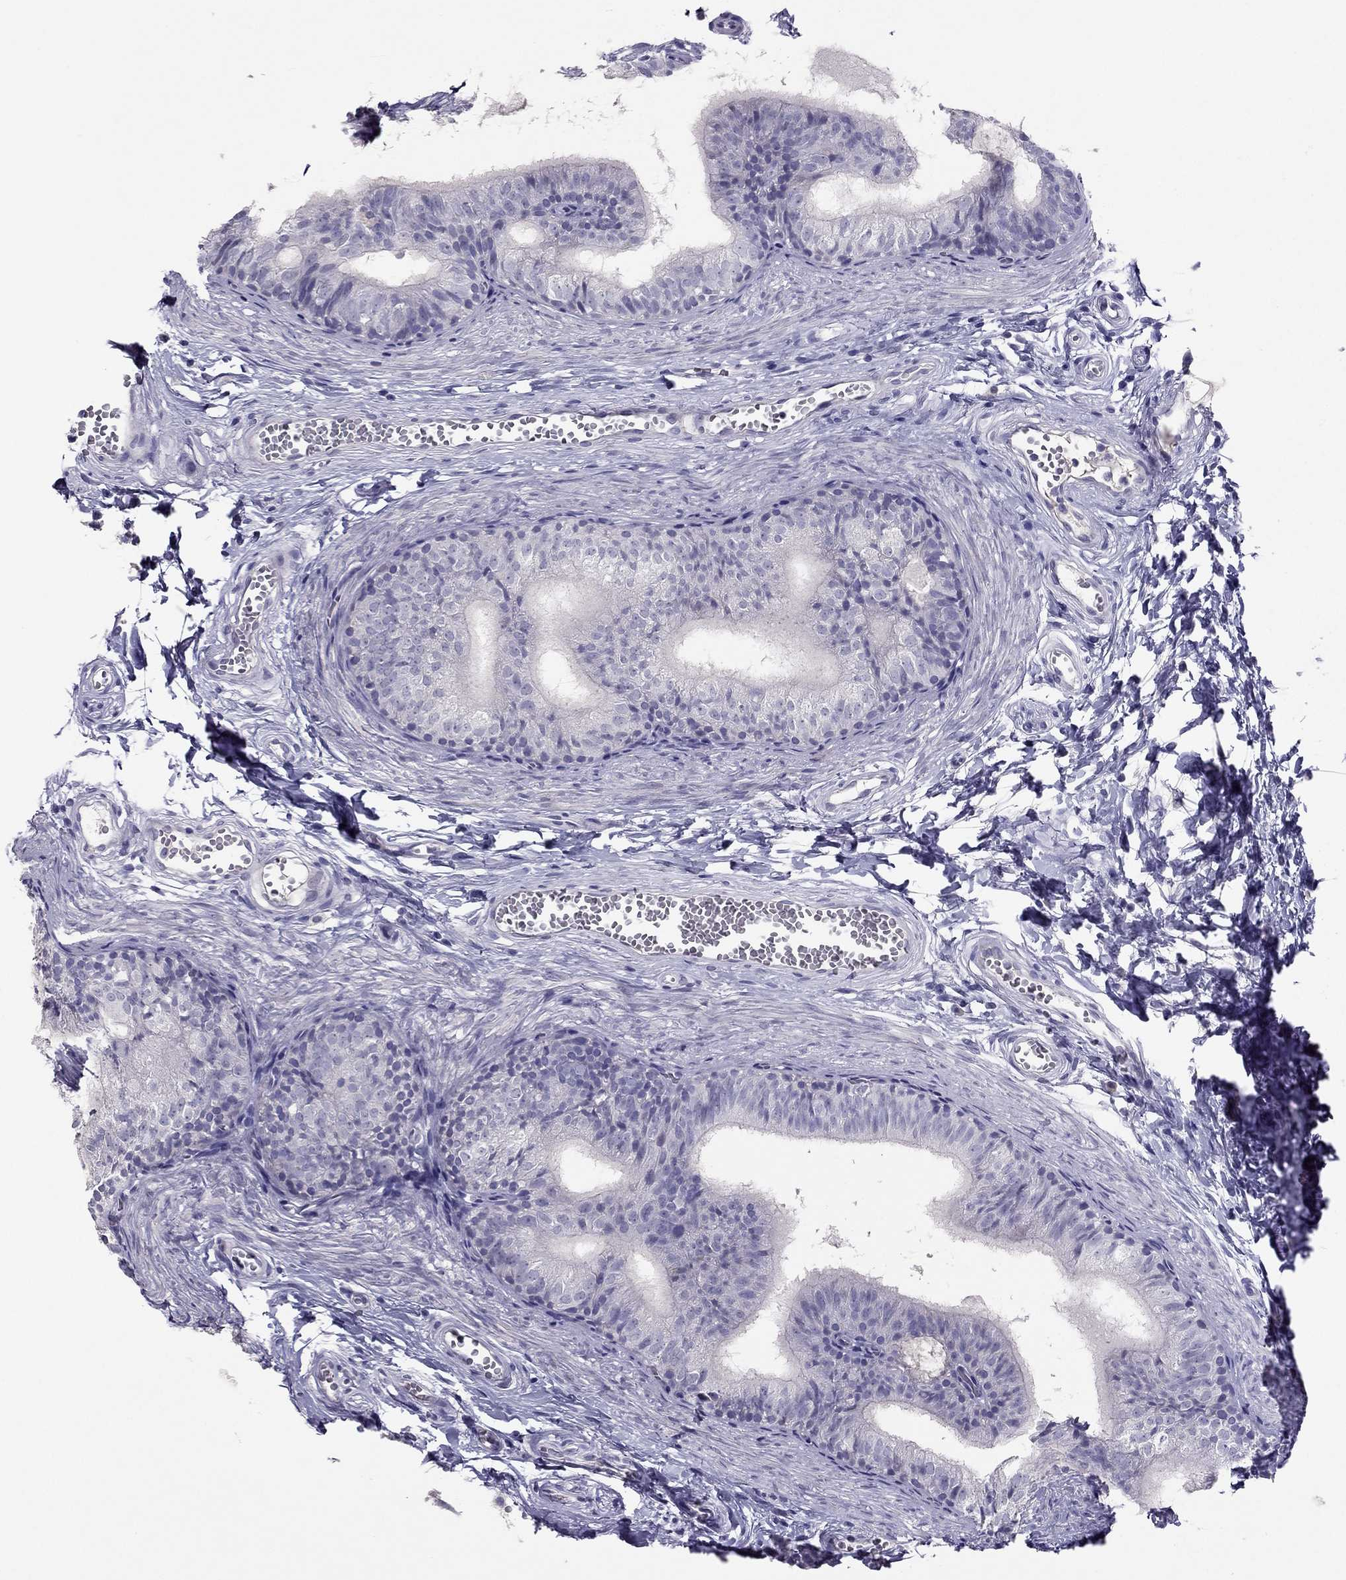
{"staining": {"intensity": "negative", "quantity": "none", "location": "none"}, "tissue": "epididymis", "cell_type": "Glandular cells", "image_type": "normal", "snomed": [{"axis": "morphology", "description": "Normal tissue, NOS"}, {"axis": "topography", "description": "Epididymis"}], "caption": "IHC photomicrograph of normal epididymis: epididymis stained with DAB exhibits no significant protein staining in glandular cells.", "gene": "RHO", "patient": {"sex": "male", "age": 22}}